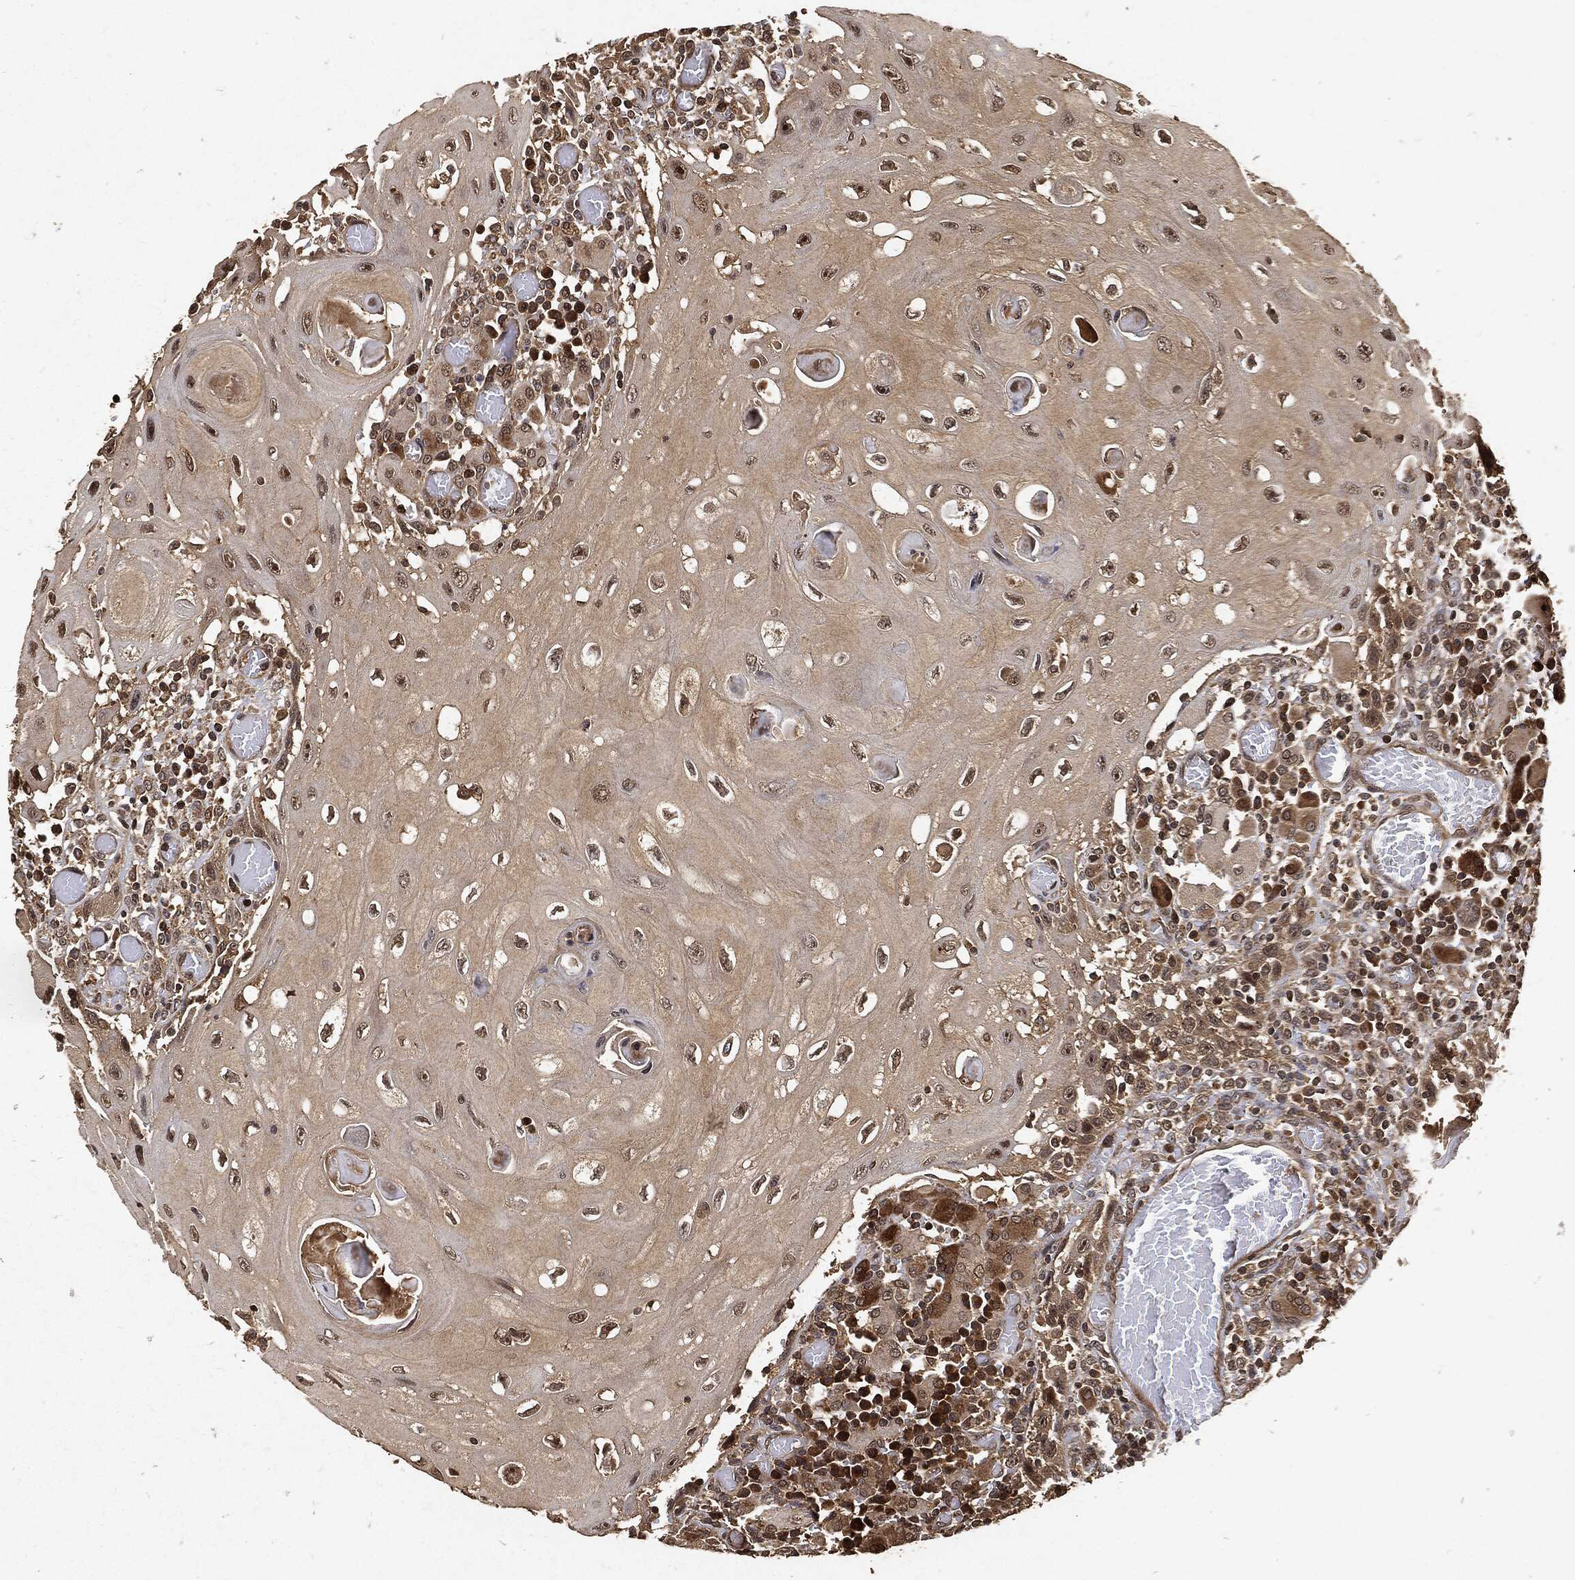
{"staining": {"intensity": "weak", "quantity": ">75%", "location": "cytoplasmic/membranous"}, "tissue": "head and neck cancer", "cell_type": "Tumor cells", "image_type": "cancer", "snomed": [{"axis": "morphology", "description": "Normal tissue, NOS"}, {"axis": "morphology", "description": "Squamous cell carcinoma, NOS"}, {"axis": "topography", "description": "Oral tissue"}, {"axis": "topography", "description": "Head-Neck"}], "caption": "Head and neck cancer (squamous cell carcinoma) stained for a protein exhibits weak cytoplasmic/membranous positivity in tumor cells.", "gene": "ZNF226", "patient": {"sex": "male", "age": 71}}